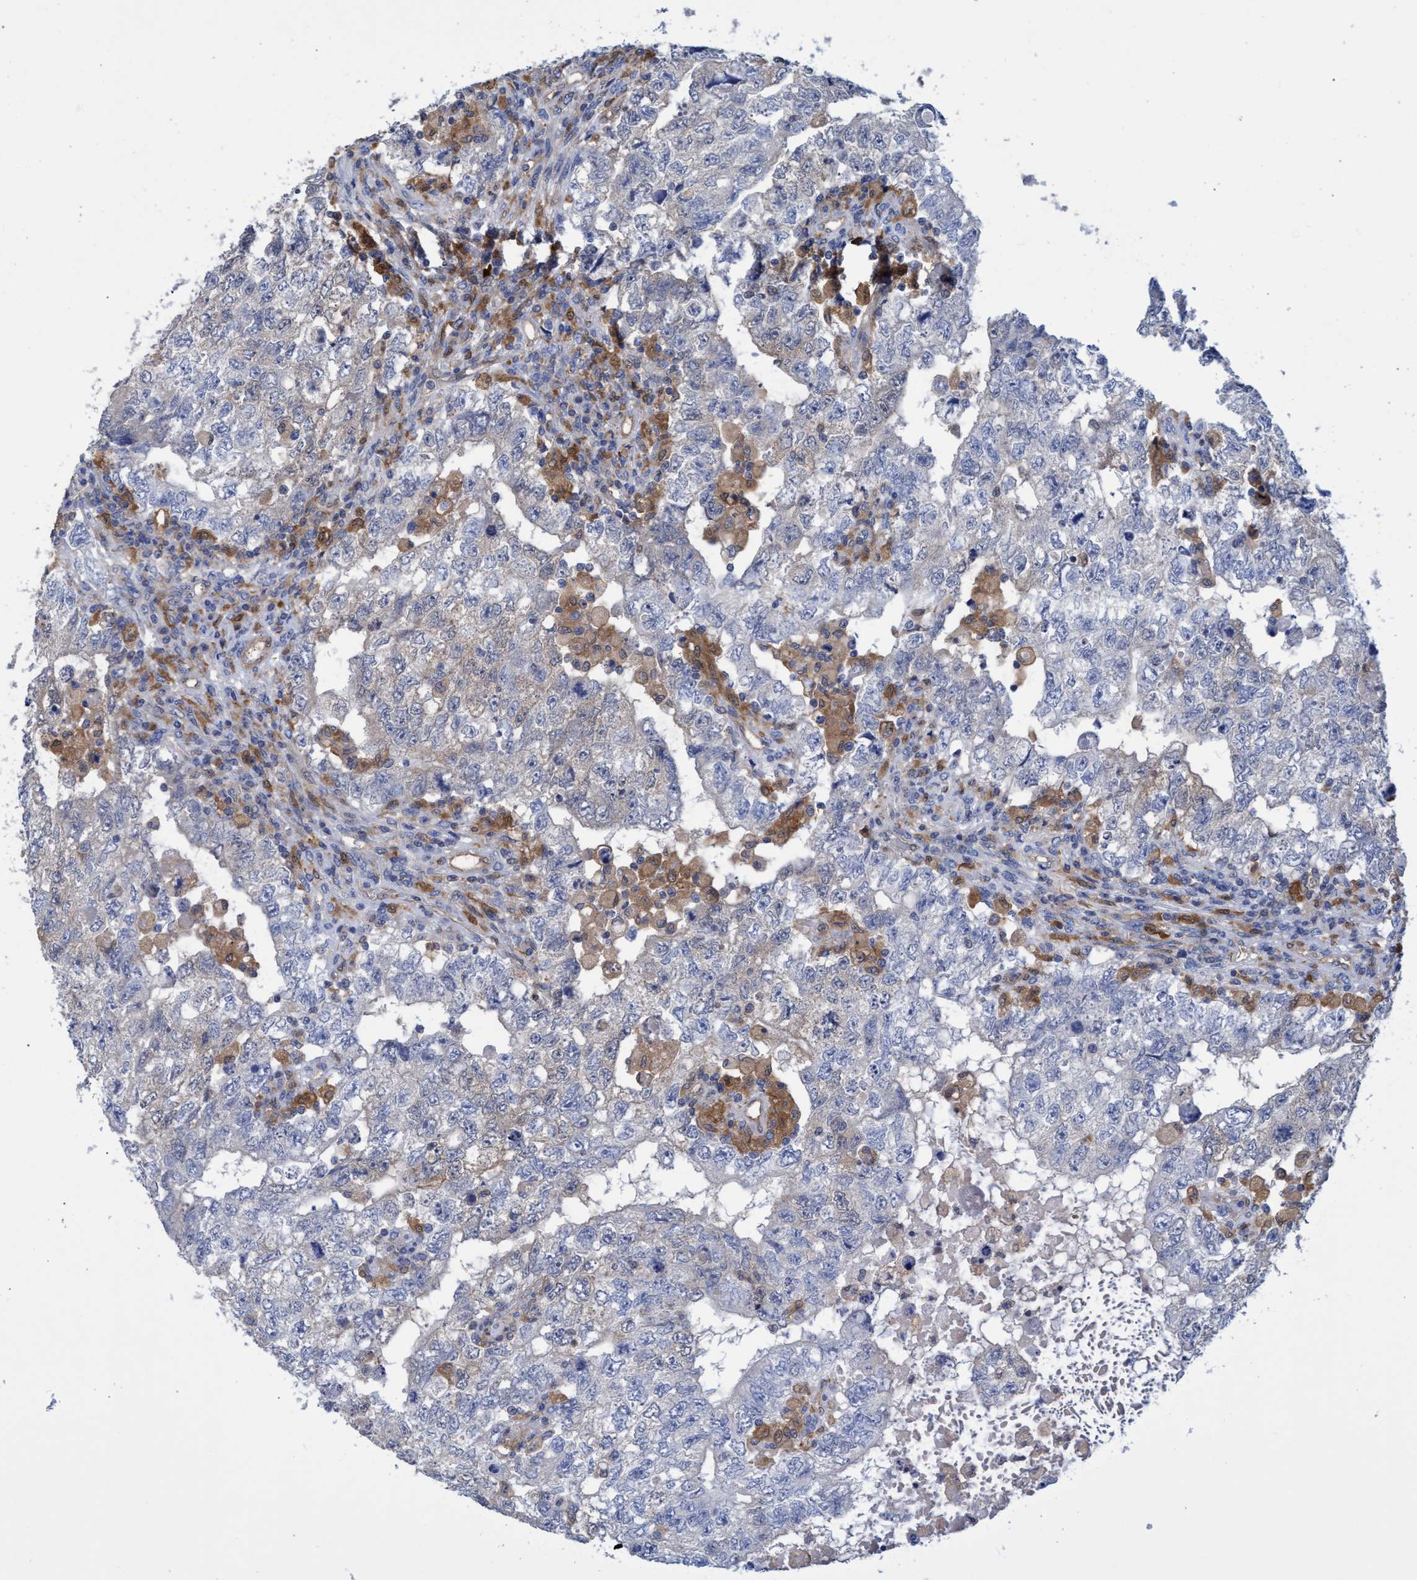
{"staining": {"intensity": "negative", "quantity": "none", "location": "none"}, "tissue": "testis cancer", "cell_type": "Tumor cells", "image_type": "cancer", "snomed": [{"axis": "morphology", "description": "Carcinoma, Embryonal, NOS"}, {"axis": "topography", "description": "Testis"}], "caption": "This is an immunohistochemistry (IHC) photomicrograph of embryonal carcinoma (testis). There is no positivity in tumor cells.", "gene": "PNPO", "patient": {"sex": "male", "age": 36}}